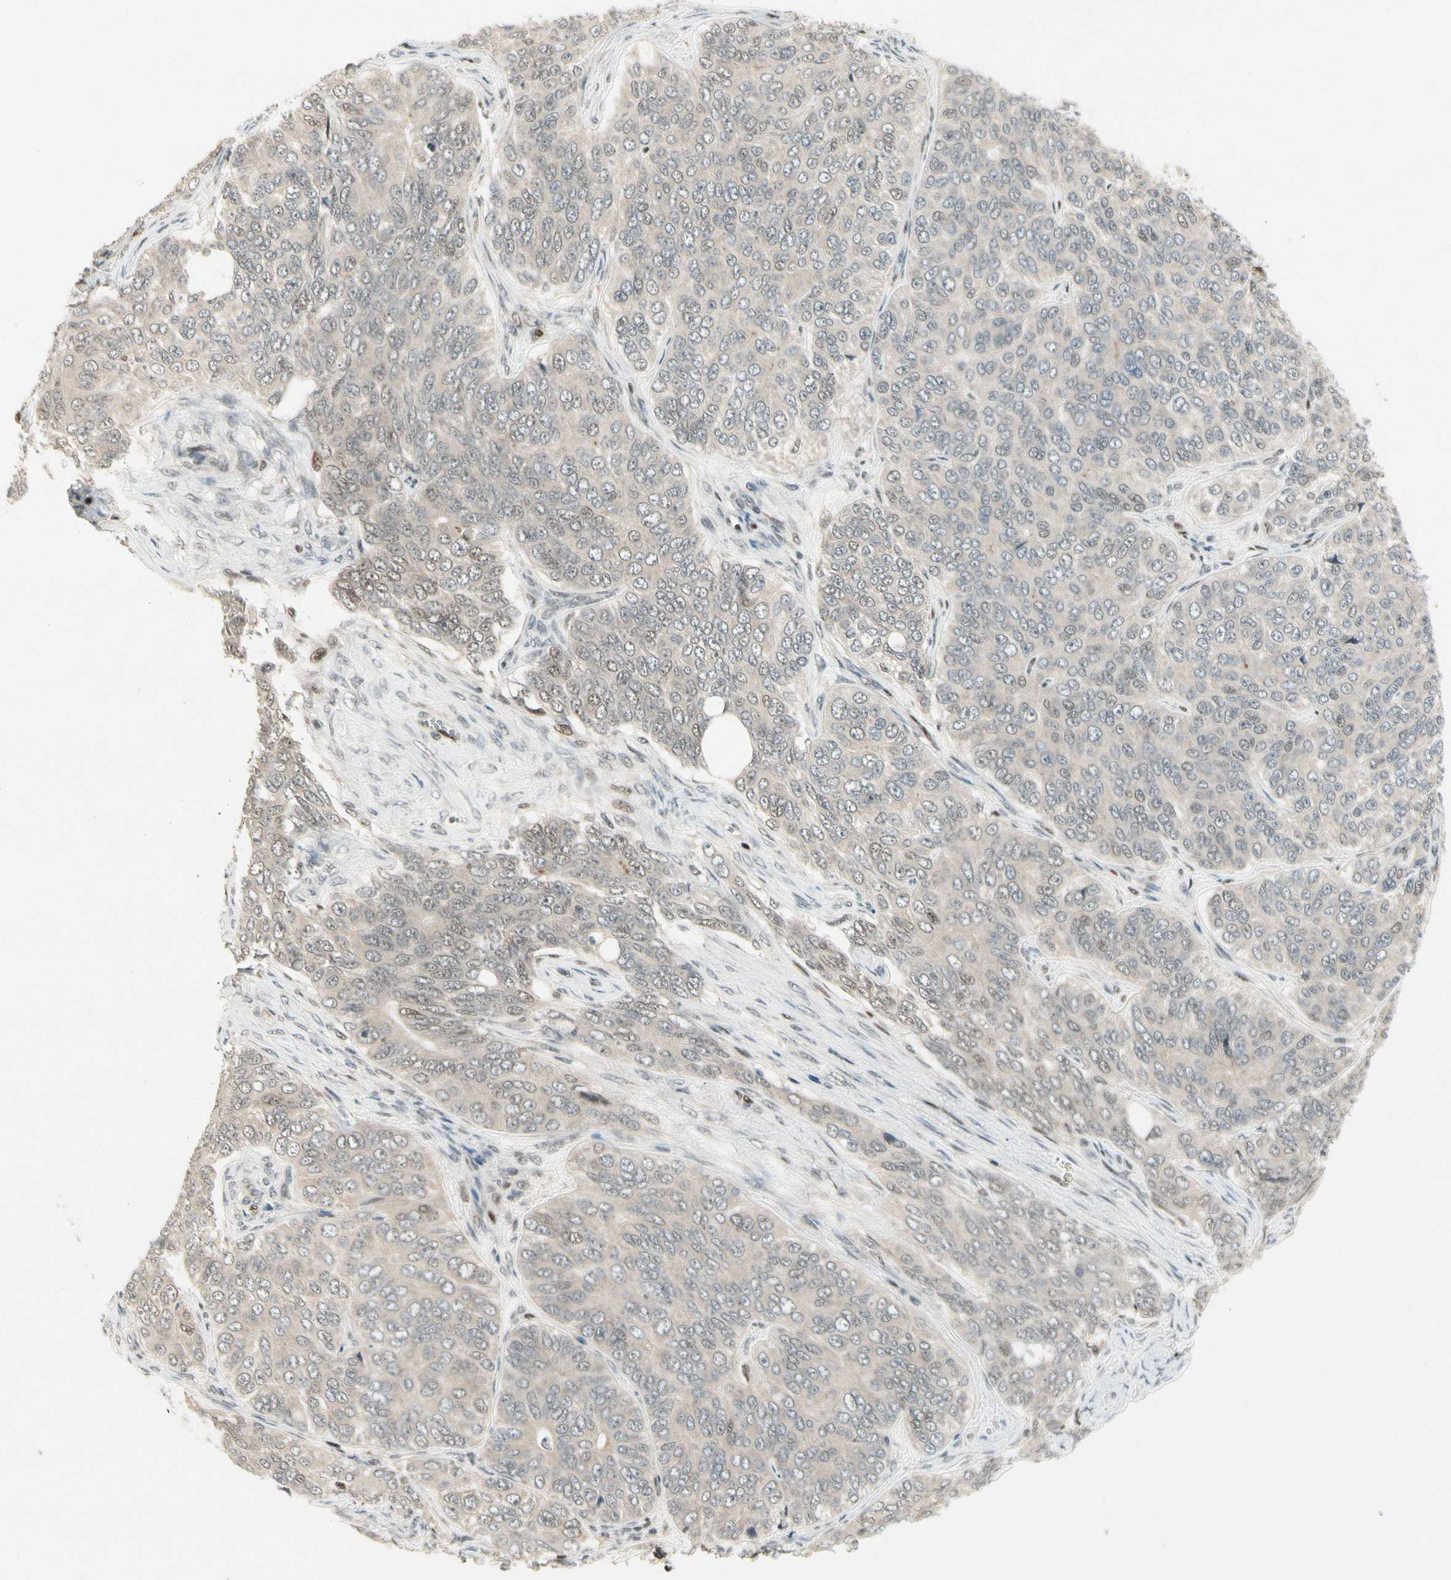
{"staining": {"intensity": "negative", "quantity": "none", "location": "none"}, "tissue": "ovarian cancer", "cell_type": "Tumor cells", "image_type": "cancer", "snomed": [{"axis": "morphology", "description": "Carcinoma, endometroid"}, {"axis": "topography", "description": "Ovary"}], "caption": "Tumor cells show no significant staining in ovarian cancer.", "gene": "CDK11A", "patient": {"sex": "female", "age": 51}}